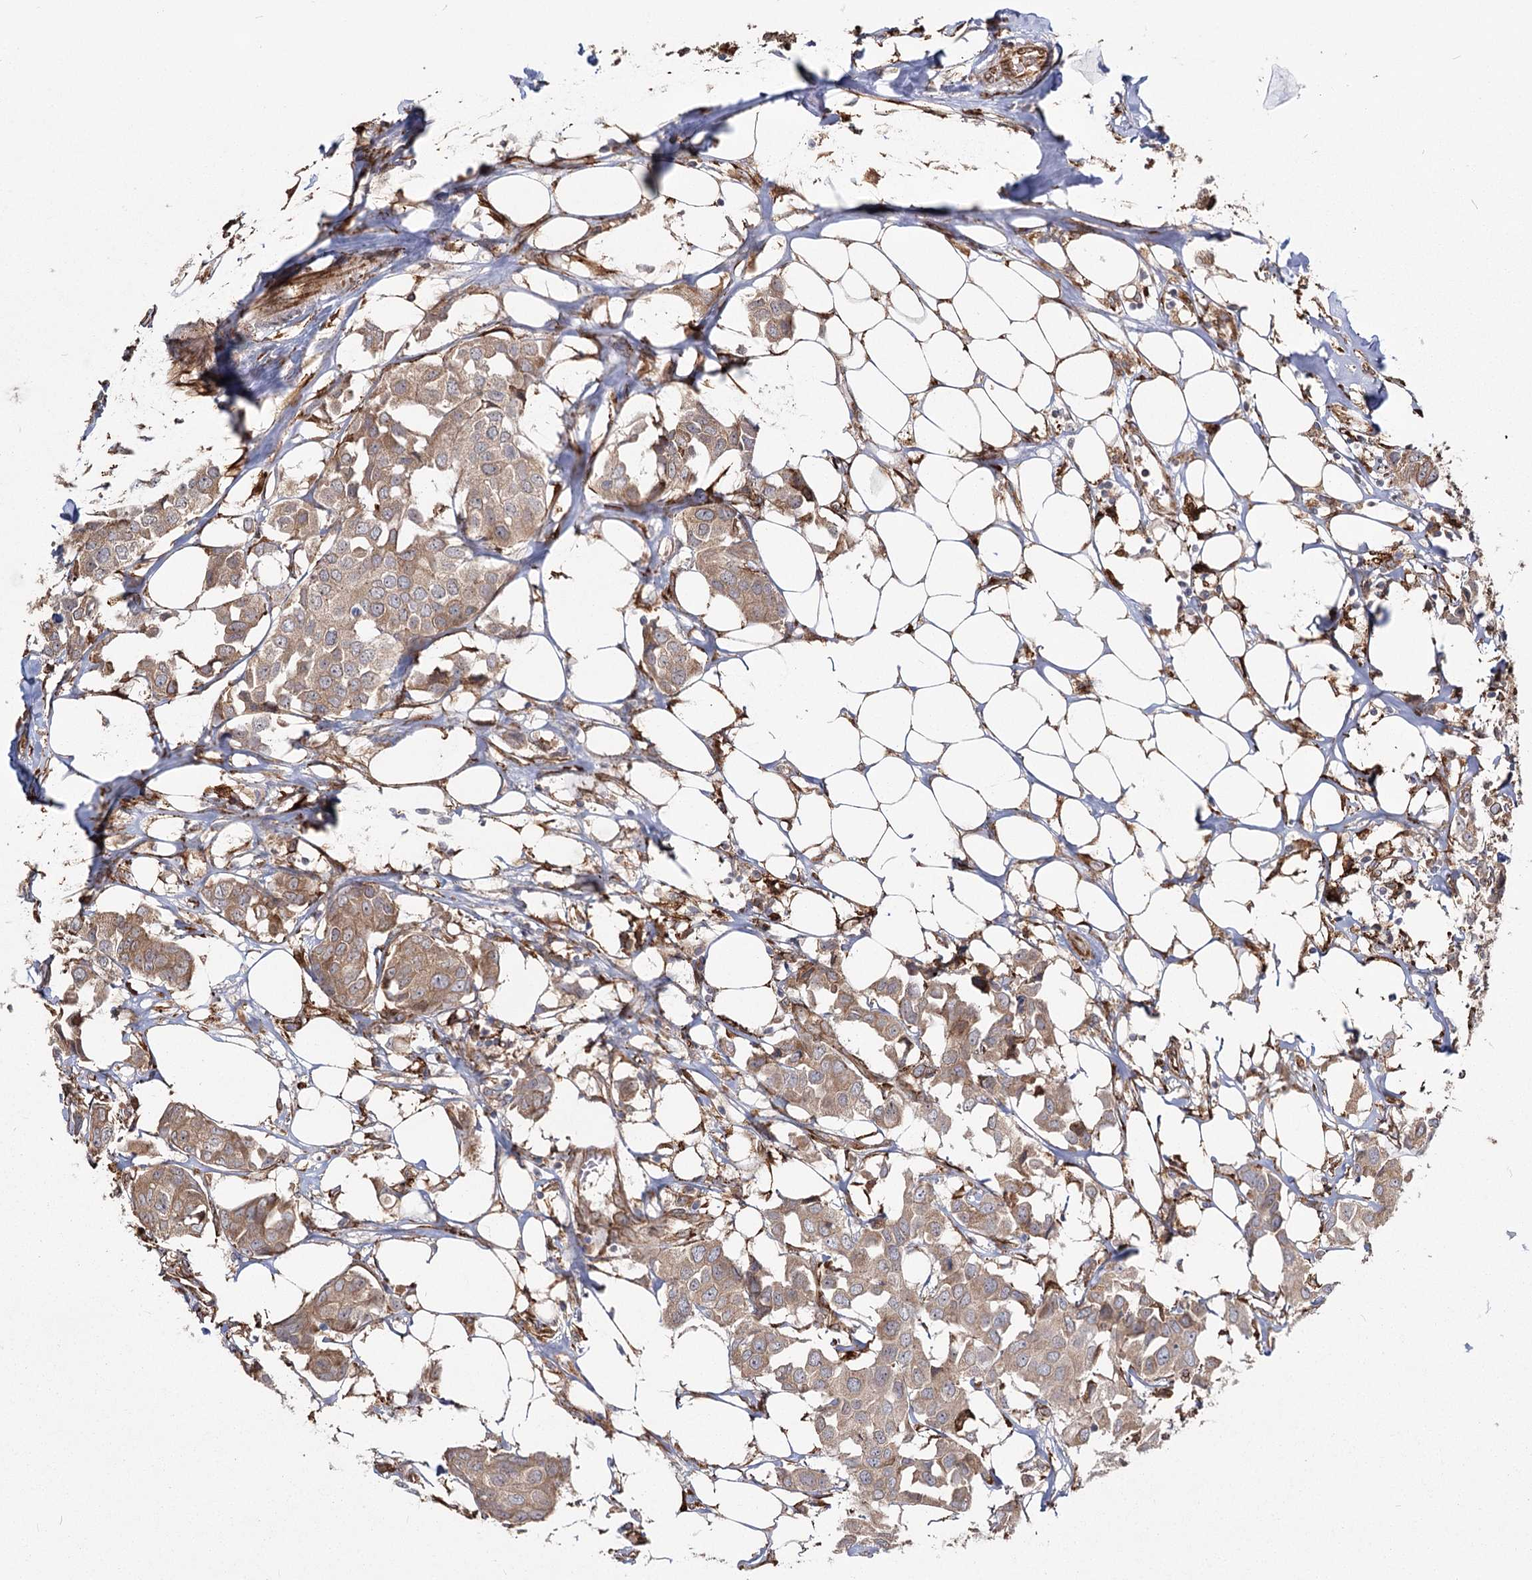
{"staining": {"intensity": "moderate", "quantity": ">75%", "location": "cytoplasmic/membranous"}, "tissue": "breast cancer", "cell_type": "Tumor cells", "image_type": "cancer", "snomed": [{"axis": "morphology", "description": "Duct carcinoma"}, {"axis": "topography", "description": "Breast"}], "caption": "Immunohistochemistry (DAB) staining of breast cancer (invasive ductal carcinoma) reveals moderate cytoplasmic/membranous protein positivity in approximately >75% of tumor cells.", "gene": "FAM13A", "patient": {"sex": "female", "age": 80}}